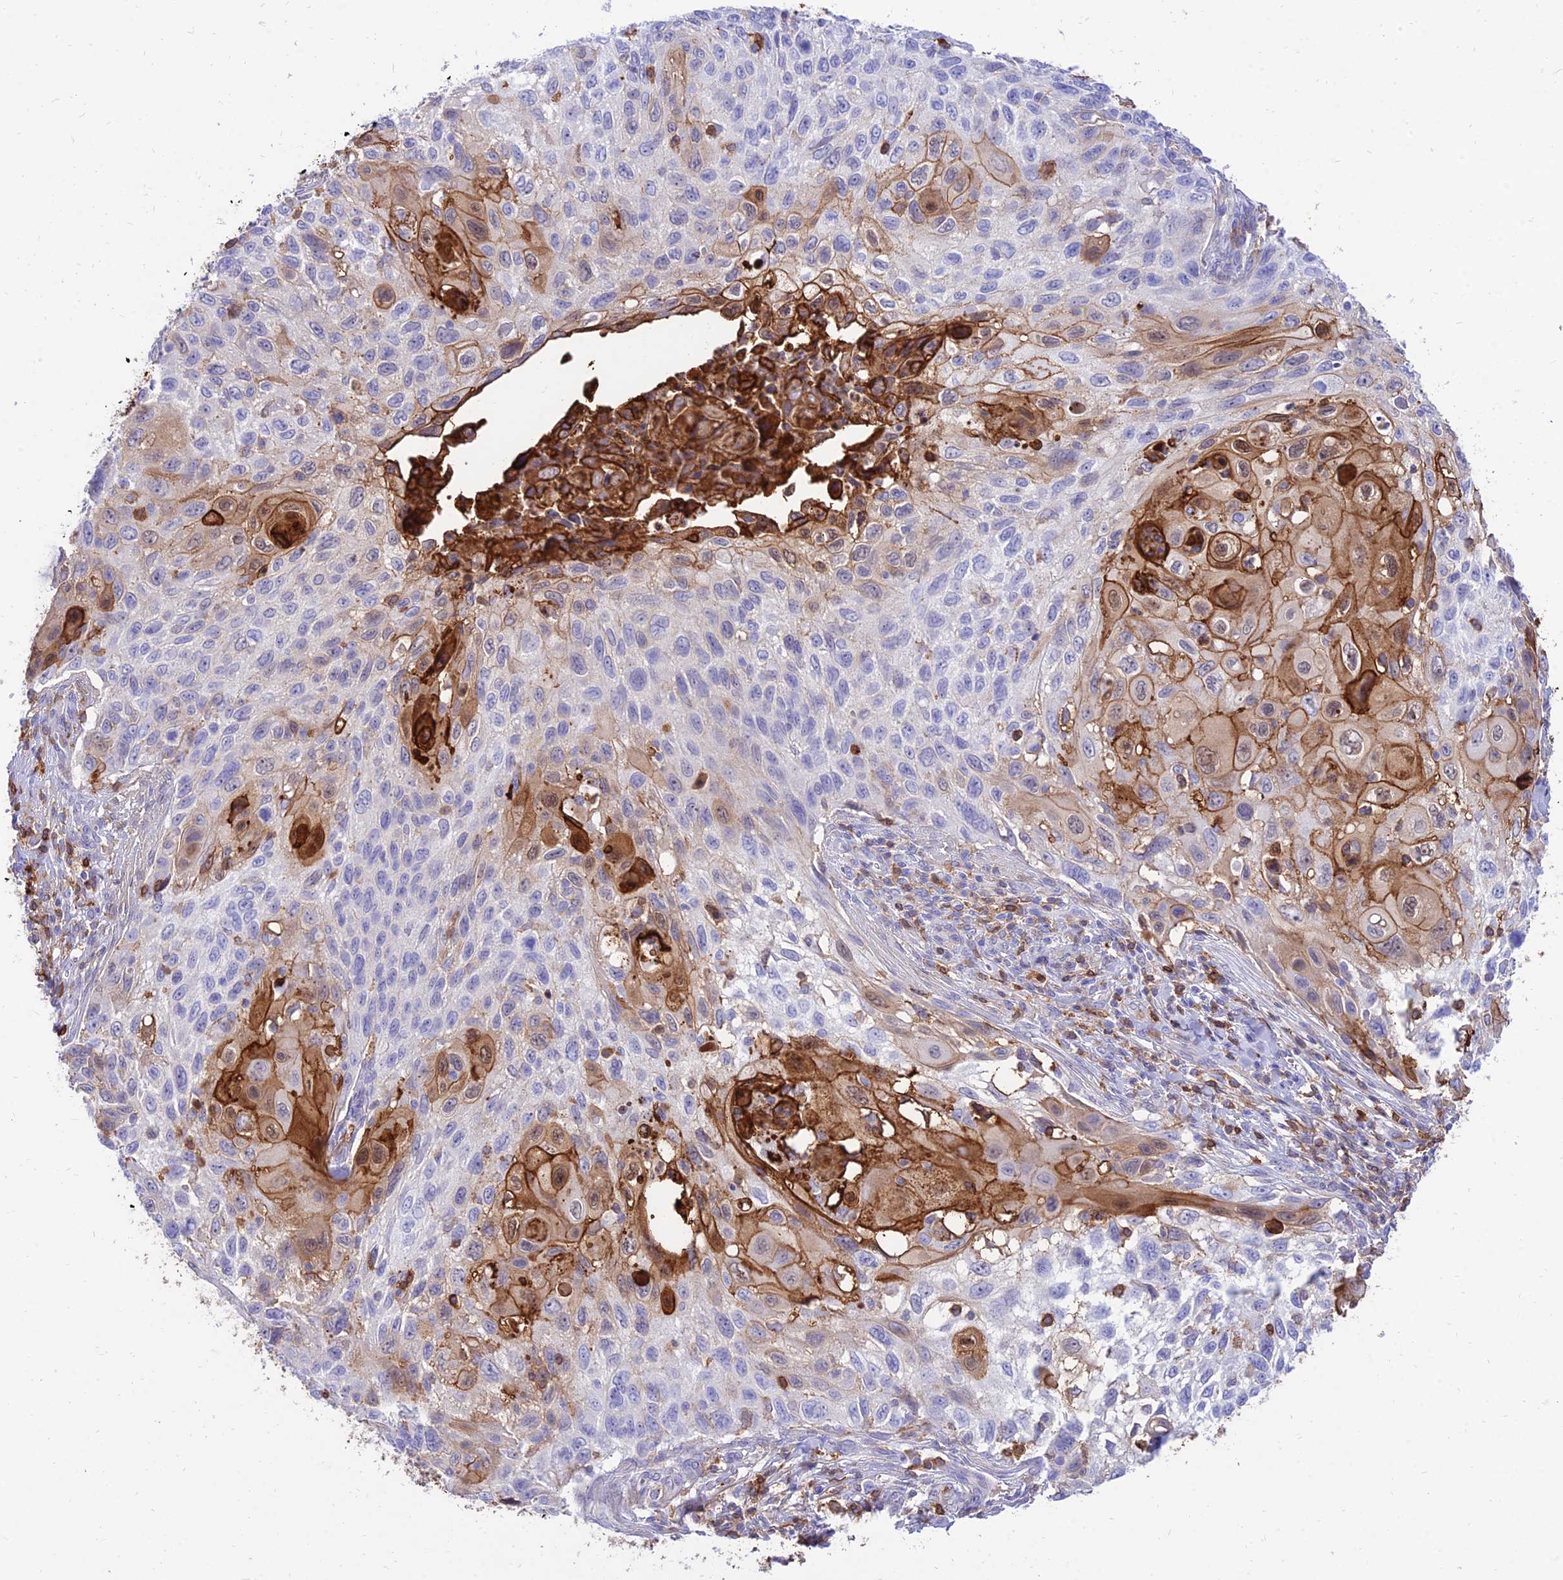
{"staining": {"intensity": "moderate", "quantity": "25%-75%", "location": "cytoplasmic/membranous"}, "tissue": "cervical cancer", "cell_type": "Tumor cells", "image_type": "cancer", "snomed": [{"axis": "morphology", "description": "Squamous cell carcinoma, NOS"}, {"axis": "topography", "description": "Cervix"}], "caption": "This histopathology image exhibits cervical cancer (squamous cell carcinoma) stained with immunohistochemistry to label a protein in brown. The cytoplasmic/membranous of tumor cells show moderate positivity for the protein. Nuclei are counter-stained blue.", "gene": "SREK1IP1", "patient": {"sex": "female", "age": 70}}